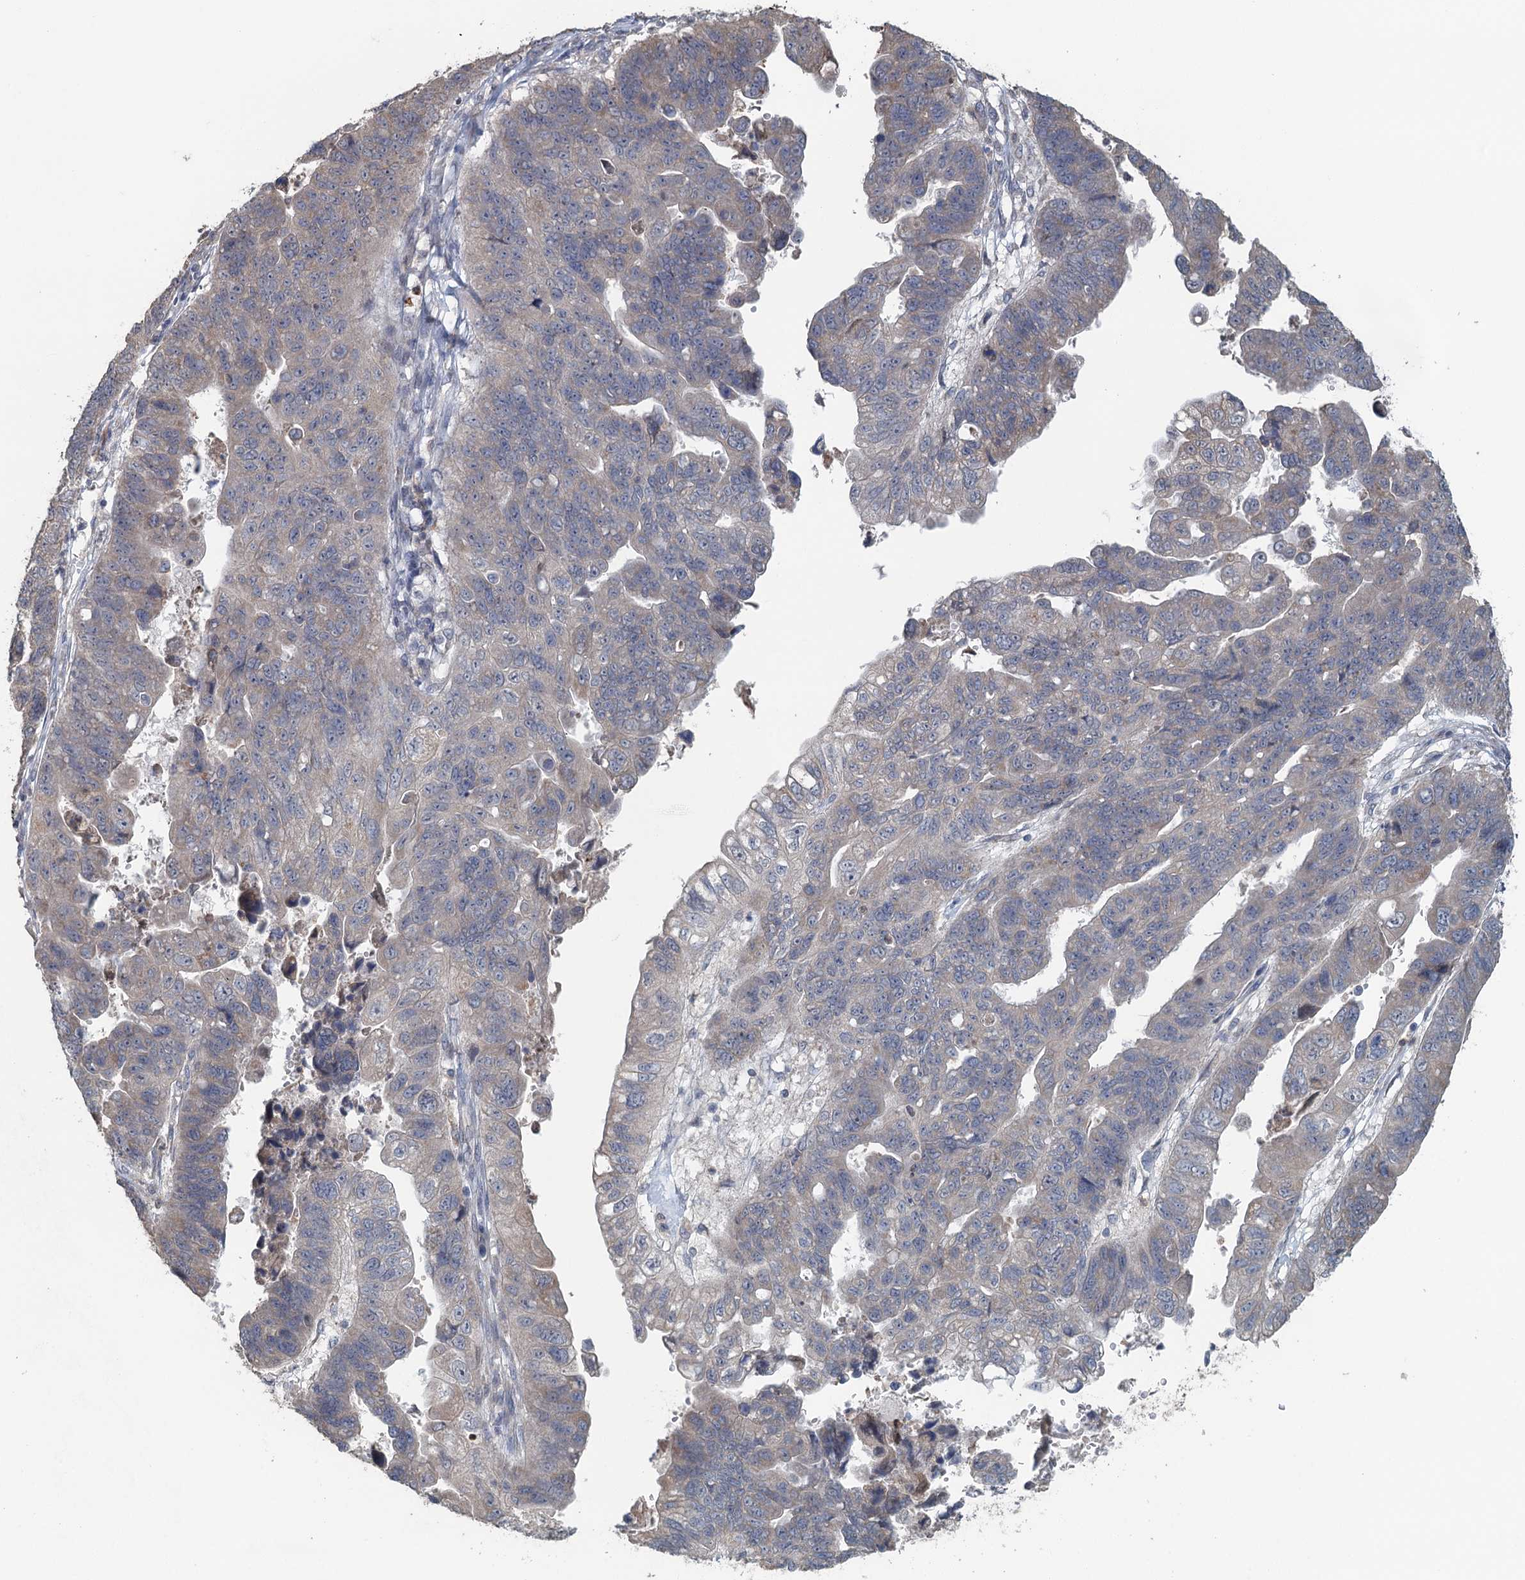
{"staining": {"intensity": "weak", "quantity": "<25%", "location": "cytoplasmic/membranous"}, "tissue": "stomach cancer", "cell_type": "Tumor cells", "image_type": "cancer", "snomed": [{"axis": "morphology", "description": "Adenocarcinoma, NOS"}, {"axis": "topography", "description": "Stomach"}], "caption": "There is no significant expression in tumor cells of stomach cancer. (DAB (3,3'-diaminobenzidine) IHC, high magnification).", "gene": "TEX35", "patient": {"sex": "male", "age": 59}}